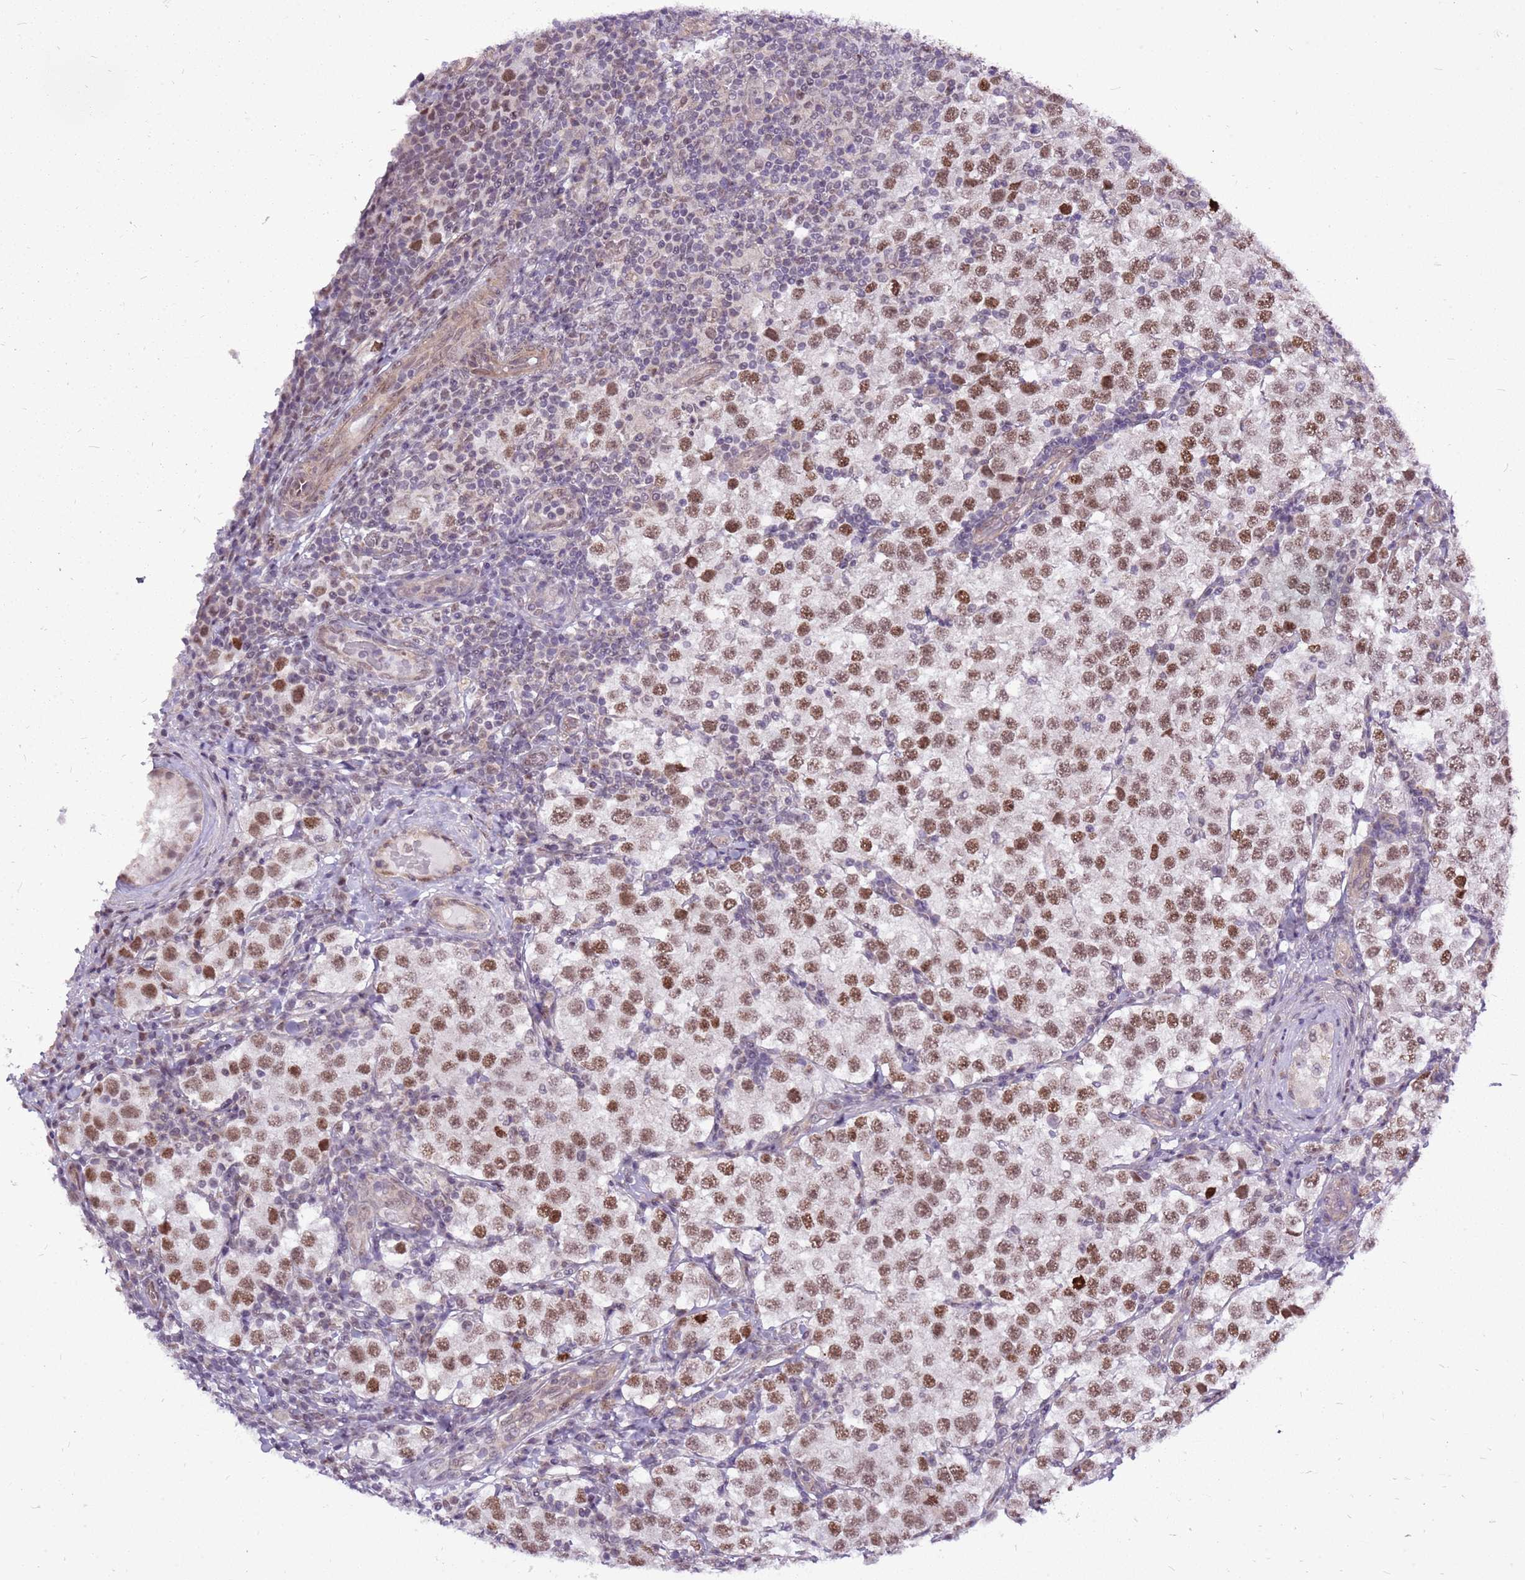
{"staining": {"intensity": "moderate", "quantity": ">75%", "location": "nuclear"}, "tissue": "testis cancer", "cell_type": "Tumor cells", "image_type": "cancer", "snomed": [{"axis": "morphology", "description": "Seminoma, NOS"}, {"axis": "topography", "description": "Testis"}], "caption": "Human testis seminoma stained with a brown dye displays moderate nuclear positive positivity in about >75% of tumor cells.", "gene": "CCDC166", "patient": {"sex": "male", "age": 34}}